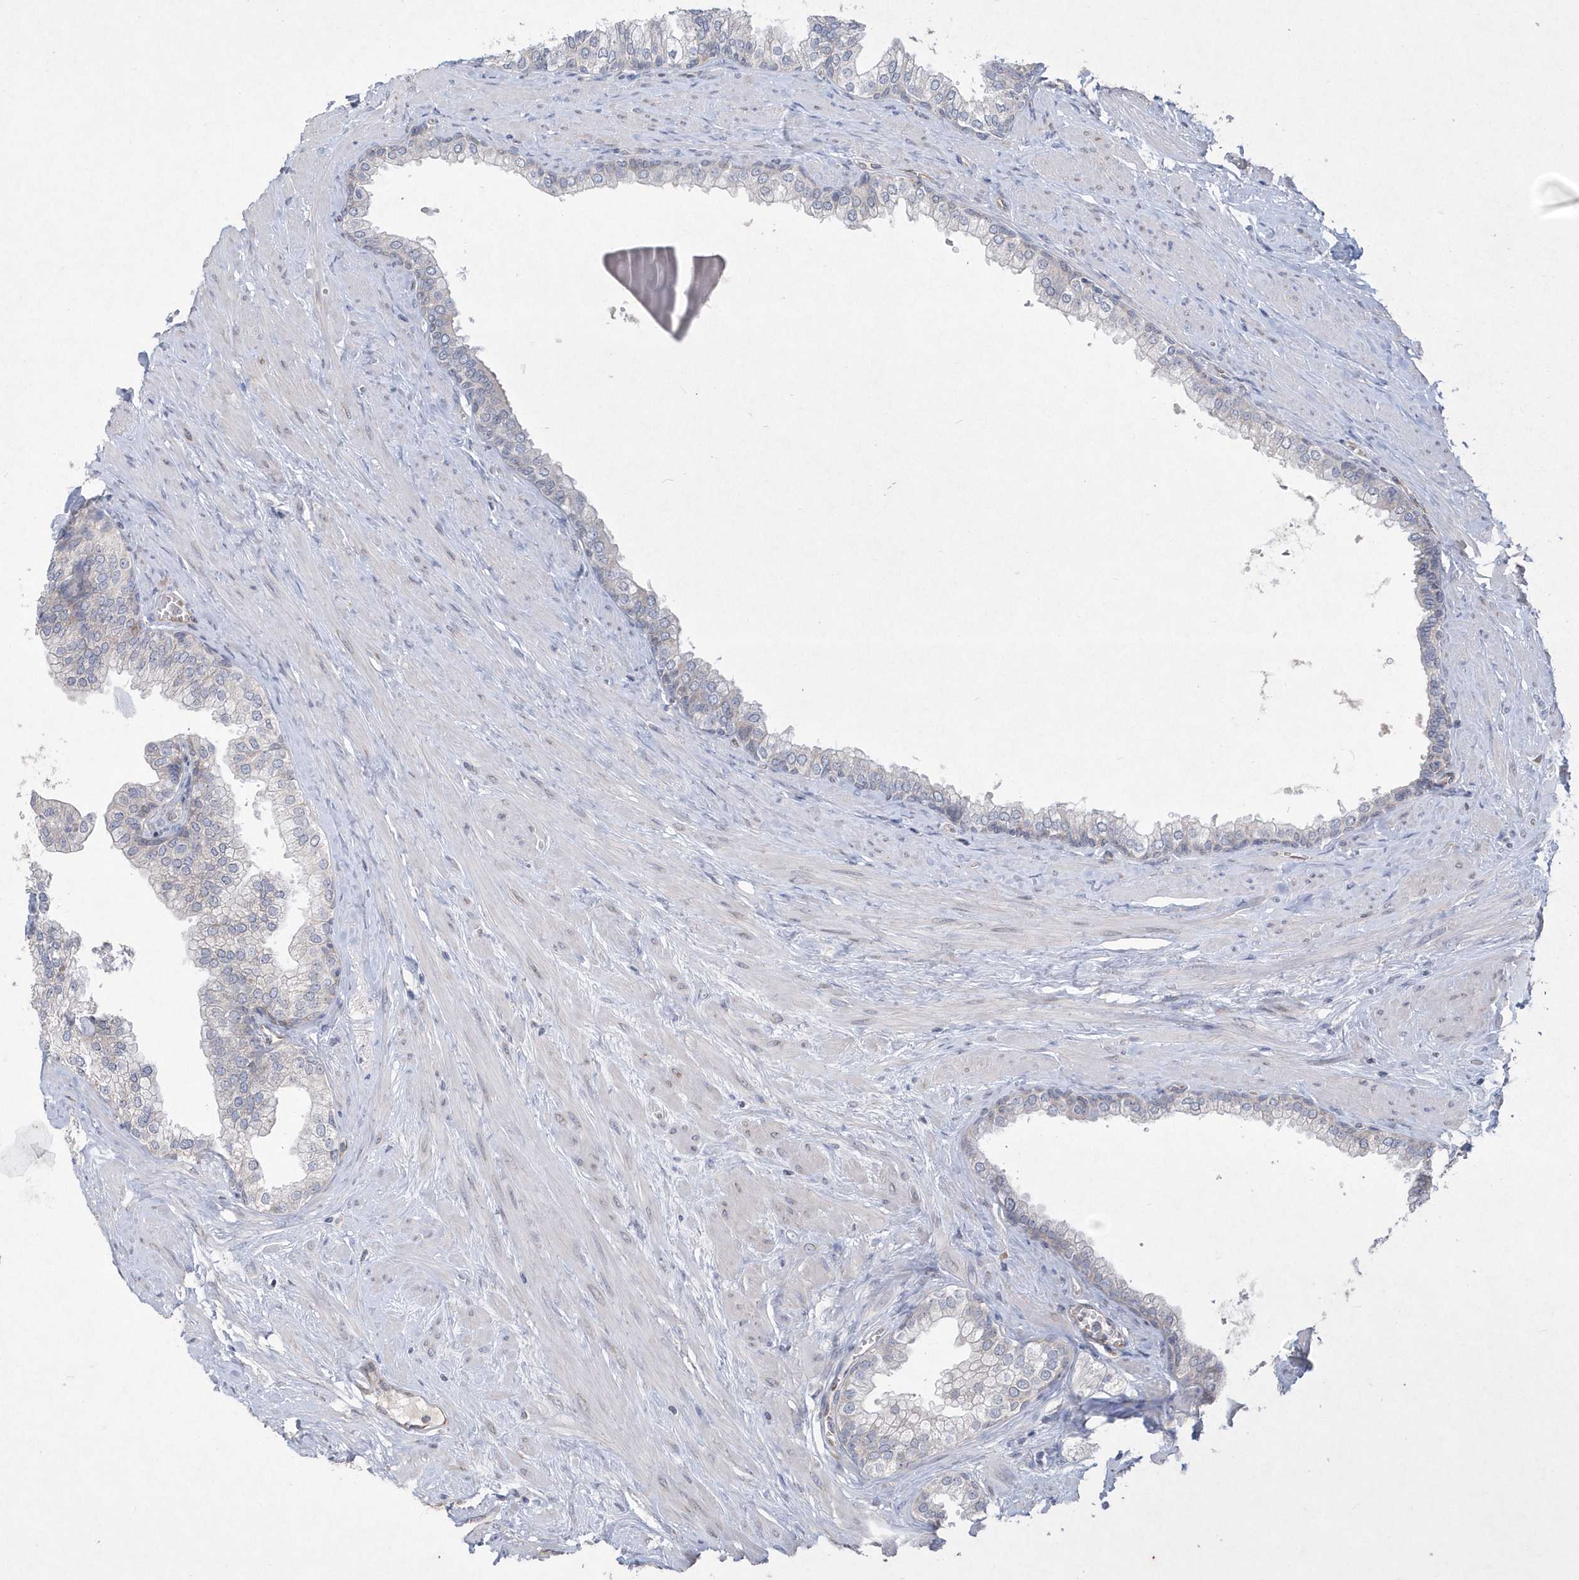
{"staining": {"intensity": "negative", "quantity": "none", "location": "none"}, "tissue": "prostate", "cell_type": "Glandular cells", "image_type": "normal", "snomed": [{"axis": "morphology", "description": "Normal tissue, NOS"}, {"axis": "morphology", "description": "Urothelial carcinoma, Low grade"}, {"axis": "topography", "description": "Urinary bladder"}, {"axis": "topography", "description": "Prostate"}], "caption": "DAB immunohistochemical staining of unremarkable prostate displays no significant positivity in glandular cells.", "gene": "DGAT1", "patient": {"sex": "male", "age": 60}}